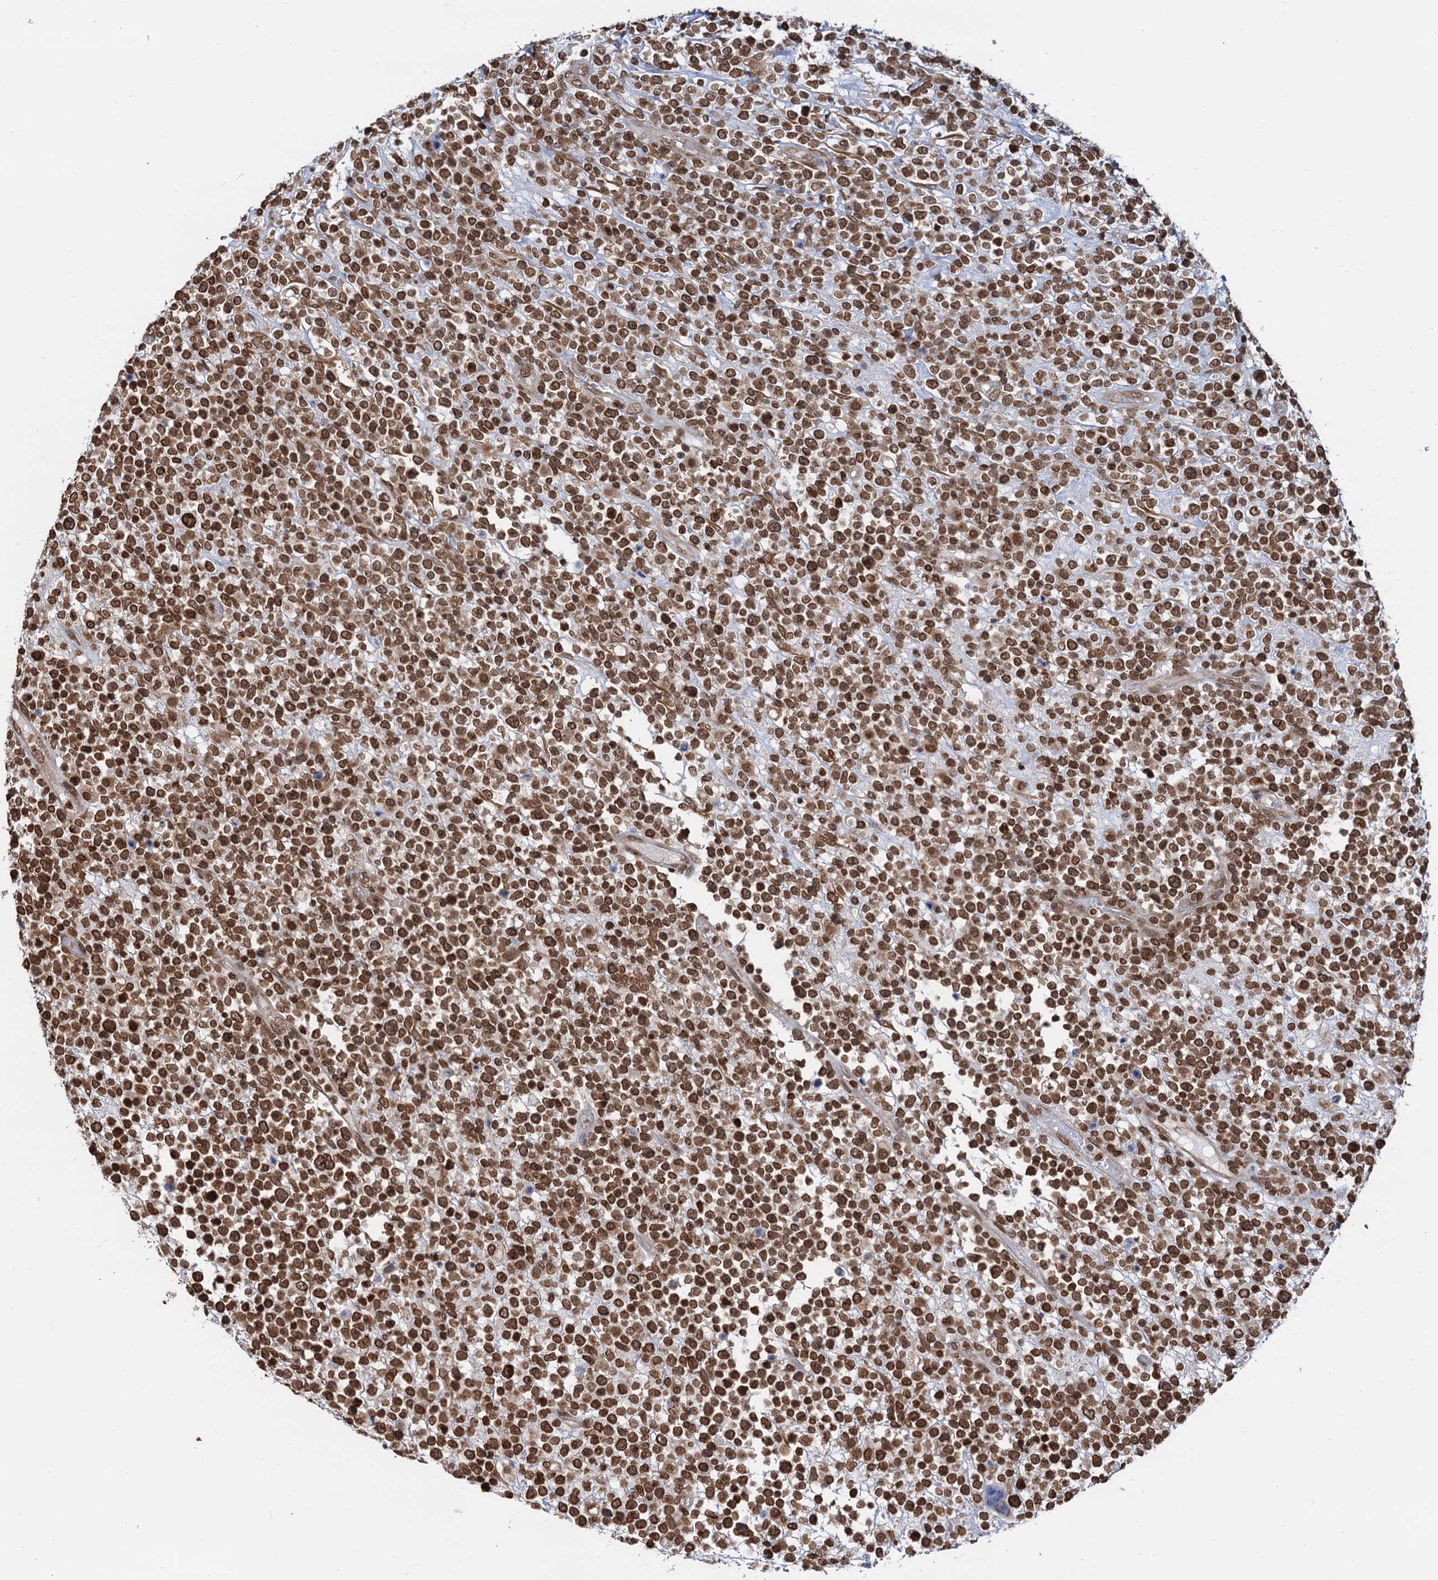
{"staining": {"intensity": "strong", "quantity": ">75%", "location": "nuclear"}, "tissue": "lymphoma", "cell_type": "Tumor cells", "image_type": "cancer", "snomed": [{"axis": "morphology", "description": "Malignant lymphoma, non-Hodgkin's type, High grade"}, {"axis": "topography", "description": "Colon"}], "caption": "Human malignant lymphoma, non-Hodgkin's type (high-grade) stained with a brown dye demonstrates strong nuclear positive expression in approximately >75% of tumor cells.", "gene": "ZC3H13", "patient": {"sex": "female", "age": 53}}